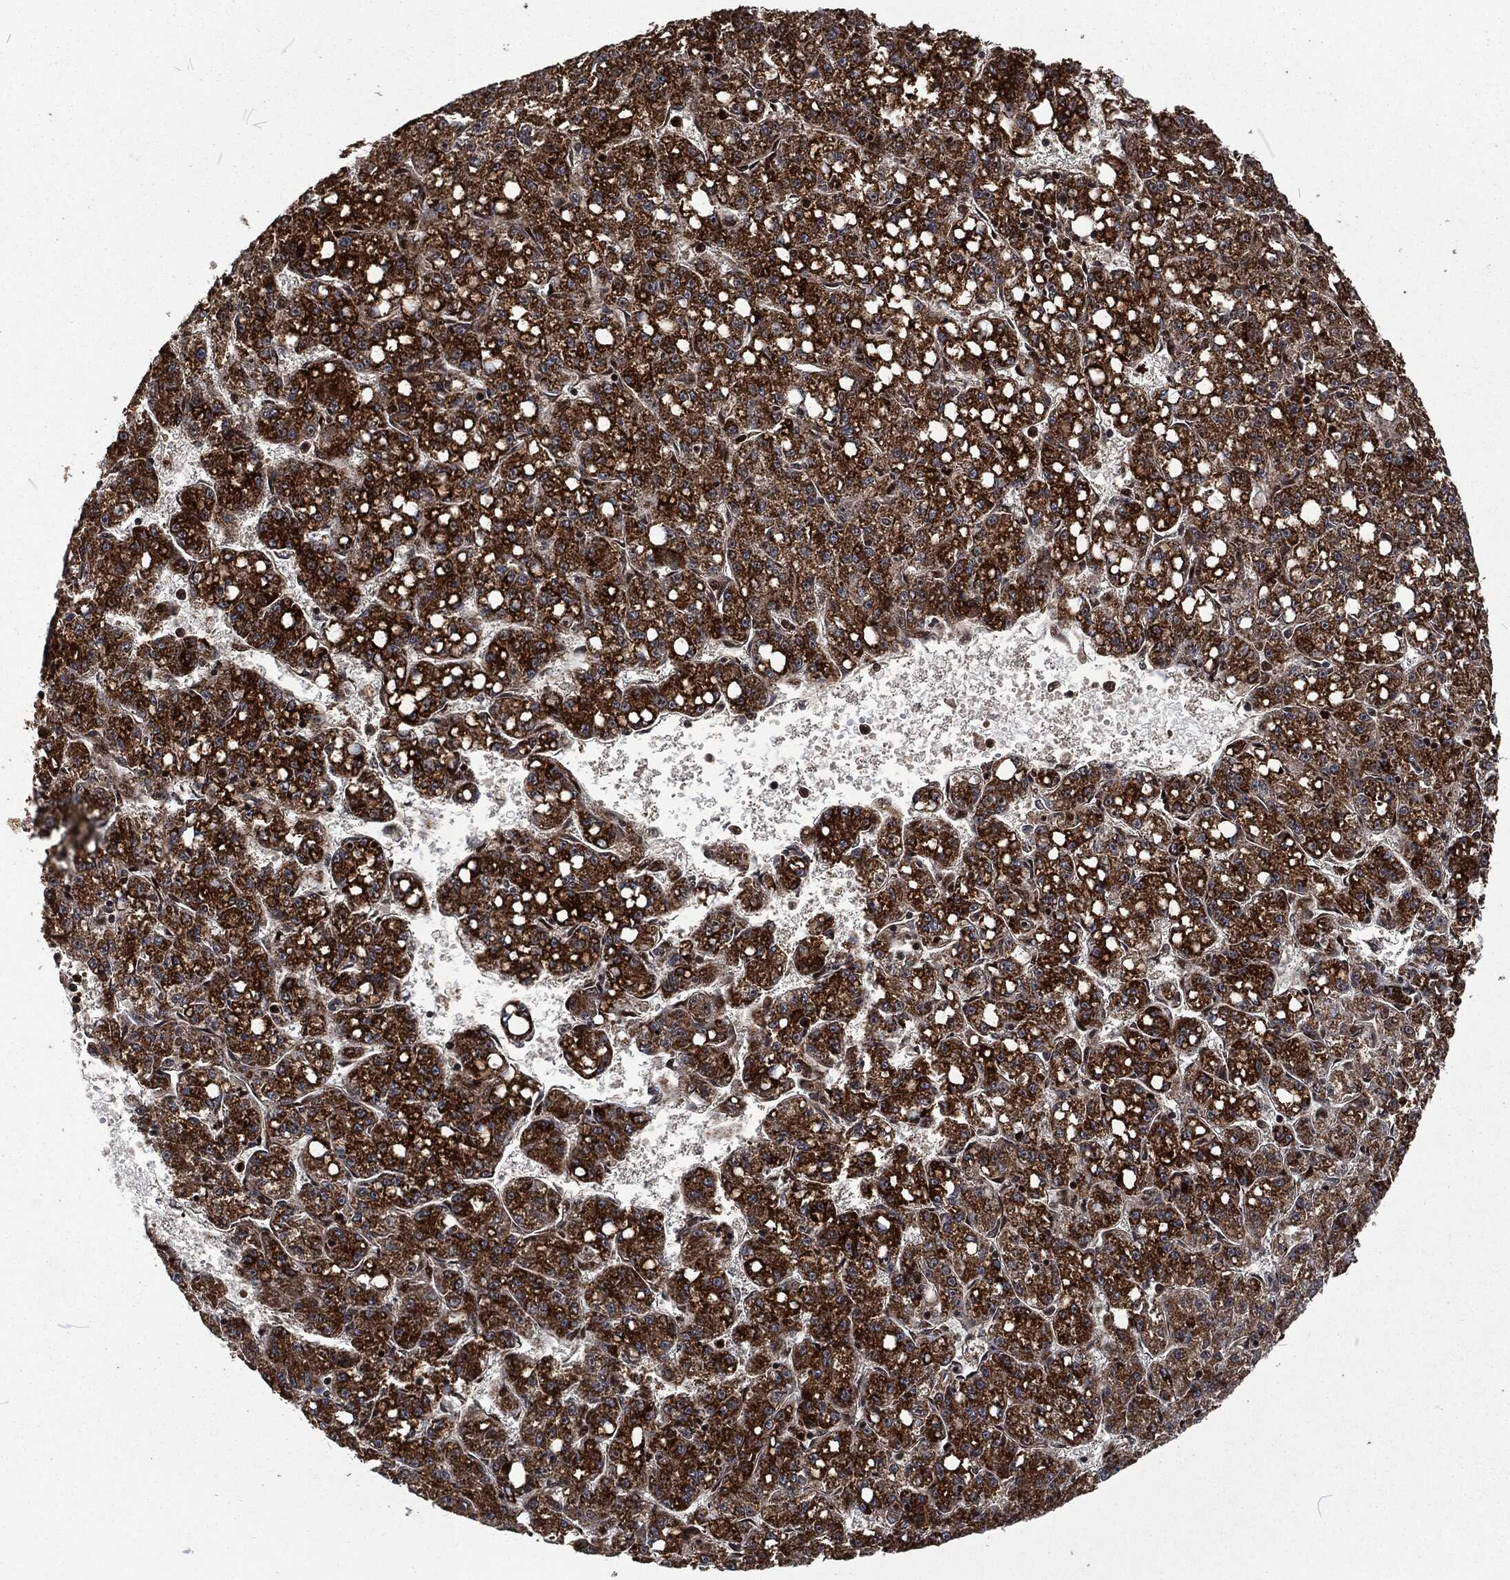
{"staining": {"intensity": "strong", "quantity": ">75%", "location": "cytoplasmic/membranous"}, "tissue": "liver cancer", "cell_type": "Tumor cells", "image_type": "cancer", "snomed": [{"axis": "morphology", "description": "Carcinoma, Hepatocellular, NOS"}, {"axis": "topography", "description": "Liver"}], "caption": "Immunohistochemistry (IHC) photomicrograph of human hepatocellular carcinoma (liver) stained for a protein (brown), which reveals high levels of strong cytoplasmic/membranous expression in about >75% of tumor cells.", "gene": "CMPK2", "patient": {"sex": "female", "age": 65}}